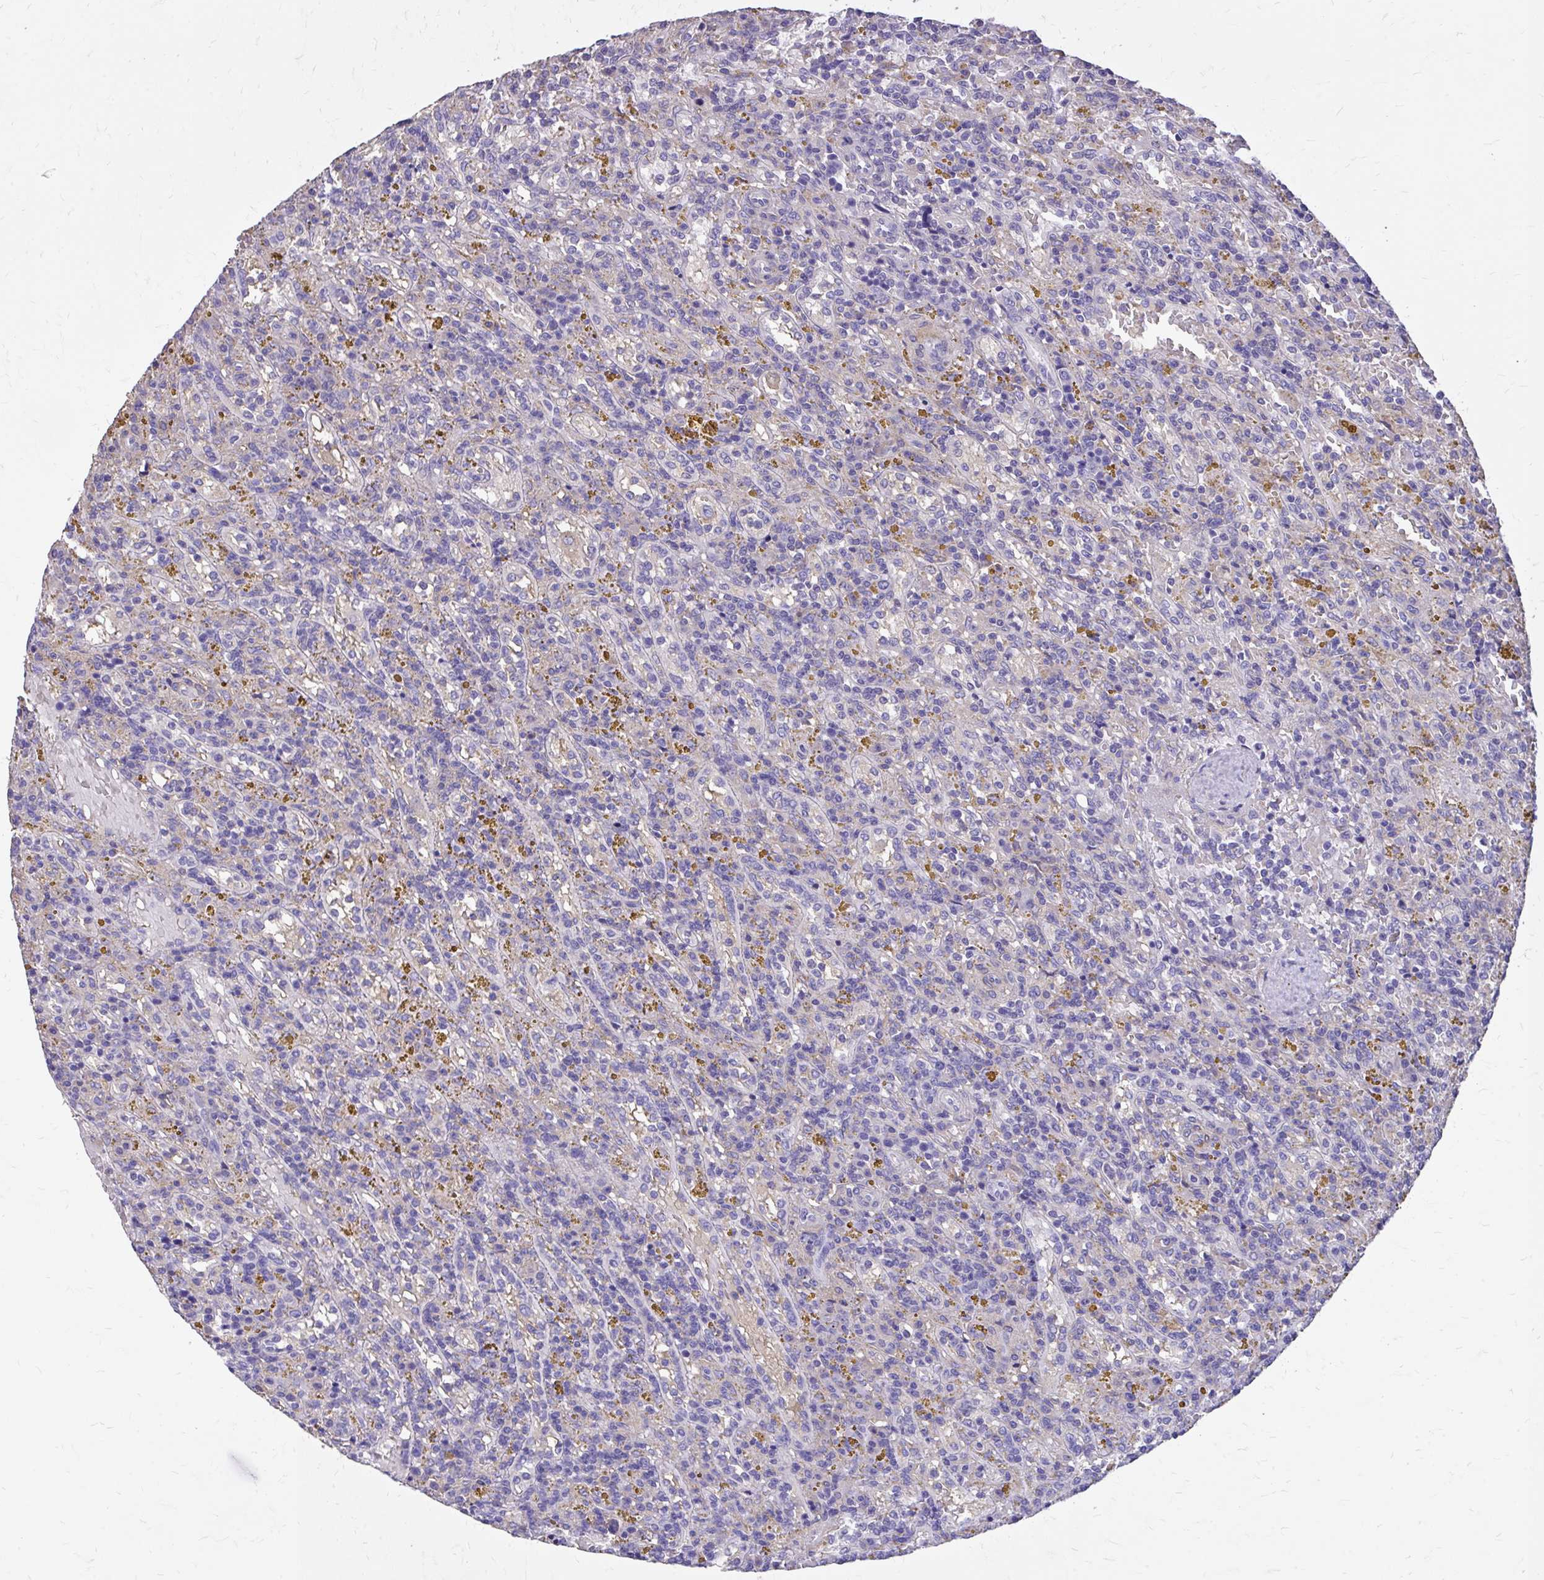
{"staining": {"intensity": "negative", "quantity": "none", "location": "none"}, "tissue": "lymphoma", "cell_type": "Tumor cells", "image_type": "cancer", "snomed": [{"axis": "morphology", "description": "Malignant lymphoma, non-Hodgkin's type, Low grade"}, {"axis": "topography", "description": "Spleen"}], "caption": "Human low-grade malignant lymphoma, non-Hodgkin's type stained for a protein using immunohistochemistry (IHC) exhibits no positivity in tumor cells.", "gene": "EPB41L1", "patient": {"sex": "female", "age": 65}}